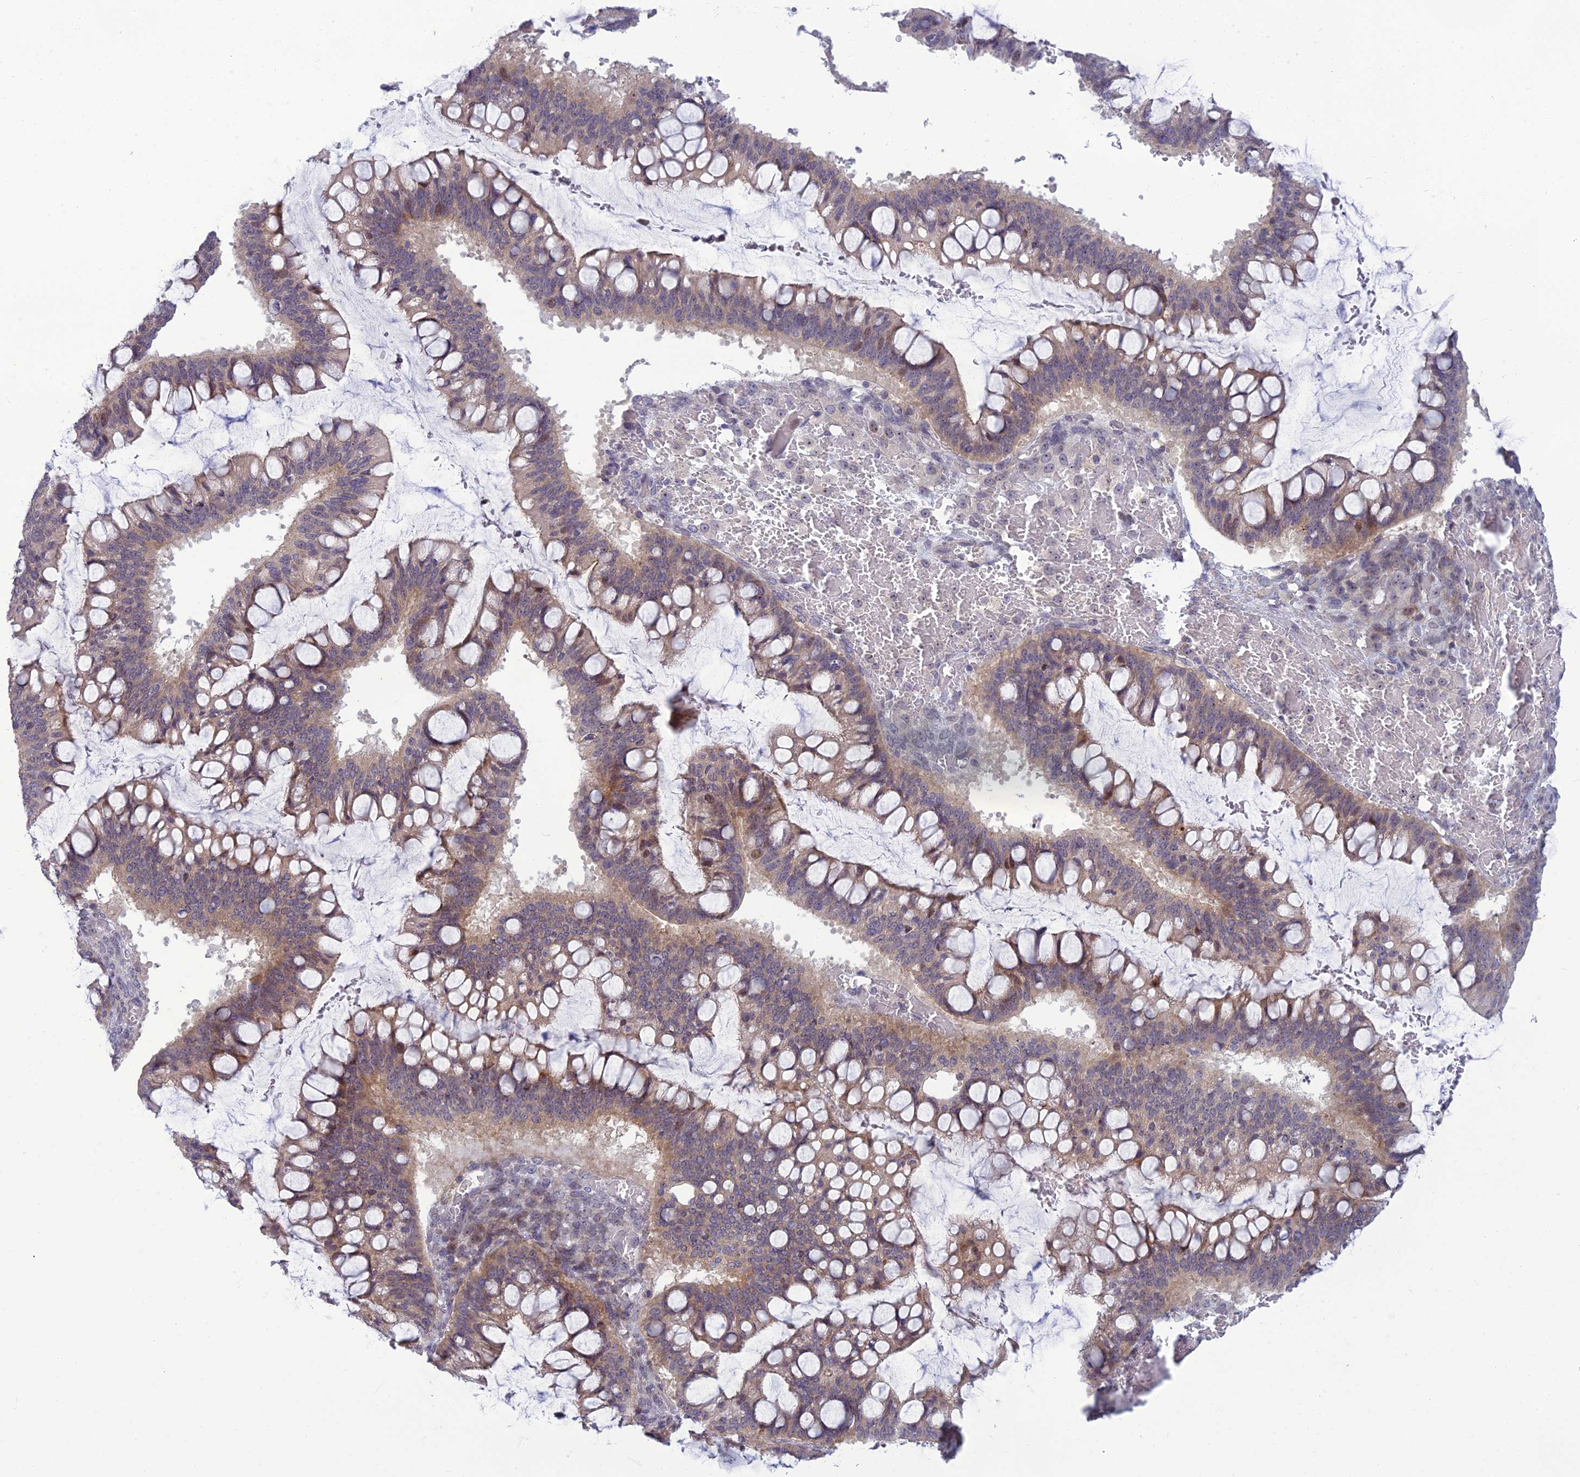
{"staining": {"intensity": "moderate", "quantity": ">75%", "location": "cytoplasmic/membranous,nuclear"}, "tissue": "ovarian cancer", "cell_type": "Tumor cells", "image_type": "cancer", "snomed": [{"axis": "morphology", "description": "Cystadenocarcinoma, mucinous, NOS"}, {"axis": "topography", "description": "Ovary"}], "caption": "About >75% of tumor cells in ovarian cancer reveal moderate cytoplasmic/membranous and nuclear protein positivity as visualized by brown immunohistochemical staining.", "gene": "DTX2", "patient": {"sex": "female", "age": 73}}